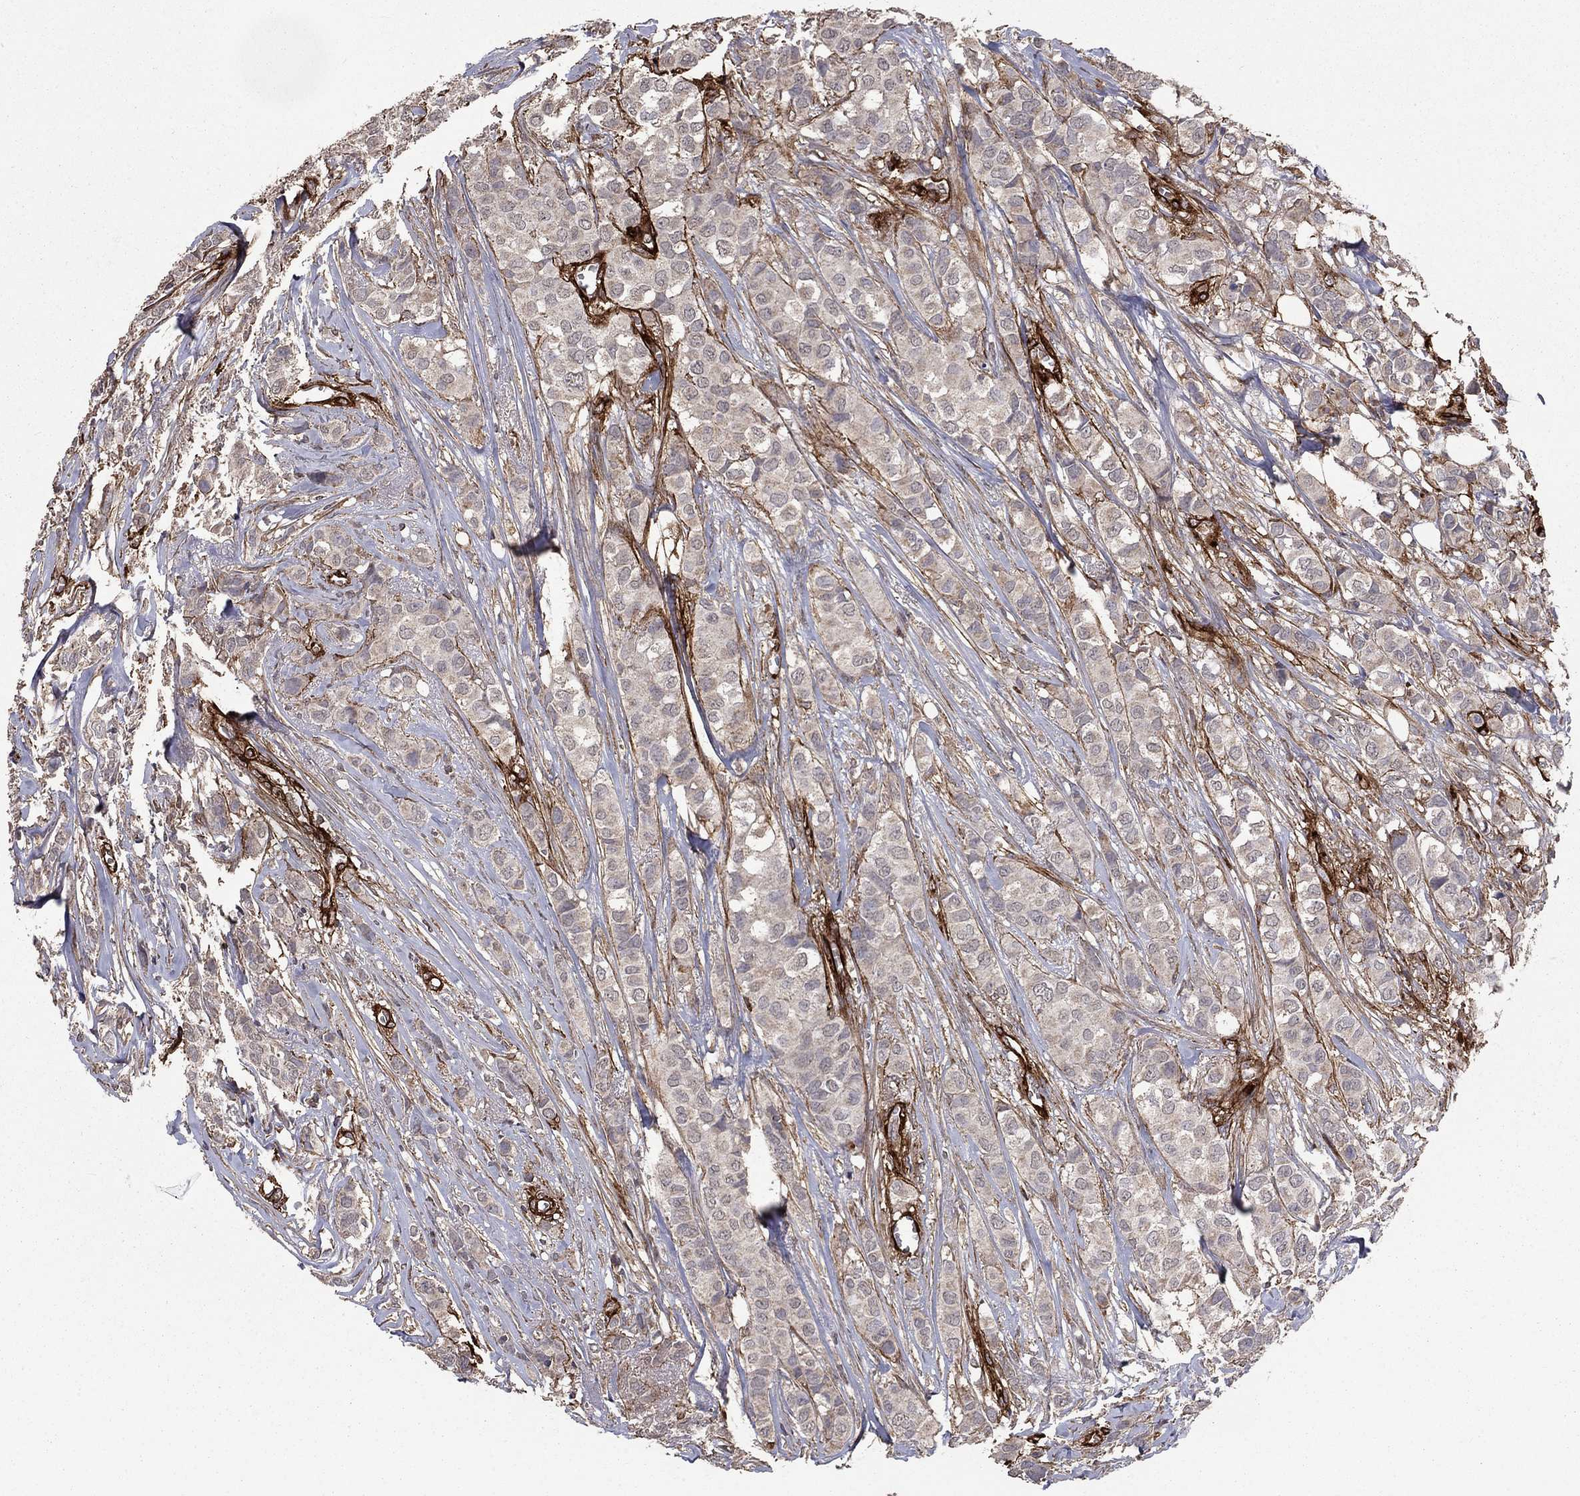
{"staining": {"intensity": "negative", "quantity": "none", "location": "none"}, "tissue": "breast cancer", "cell_type": "Tumor cells", "image_type": "cancer", "snomed": [{"axis": "morphology", "description": "Duct carcinoma"}, {"axis": "topography", "description": "Breast"}], "caption": "A micrograph of invasive ductal carcinoma (breast) stained for a protein demonstrates no brown staining in tumor cells.", "gene": "COL18A1", "patient": {"sex": "female", "age": 85}}